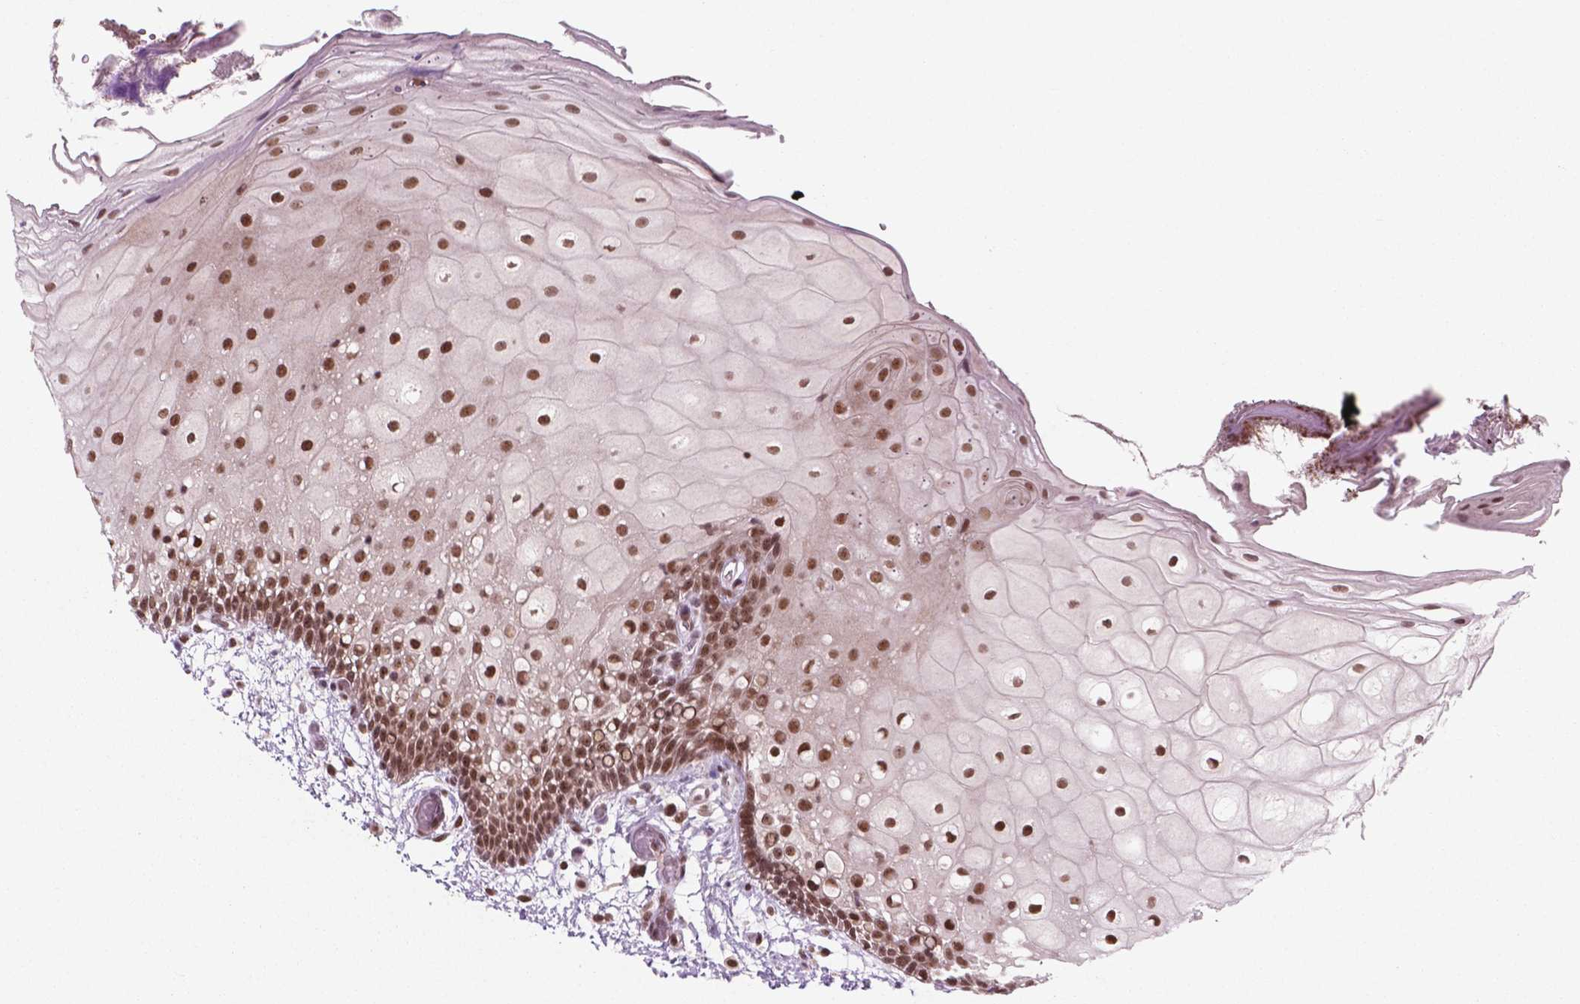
{"staining": {"intensity": "moderate", "quantity": ">75%", "location": "nuclear"}, "tissue": "oral mucosa", "cell_type": "Squamous epithelial cells", "image_type": "normal", "snomed": [{"axis": "morphology", "description": "Normal tissue, NOS"}, {"axis": "morphology", "description": "Squamous cell carcinoma, NOS"}, {"axis": "topography", "description": "Oral tissue"}, {"axis": "topography", "description": "Head-Neck"}], "caption": "Immunohistochemical staining of unremarkable oral mucosa shows >75% levels of moderate nuclear protein staining in approximately >75% of squamous epithelial cells.", "gene": "POLR2E", "patient": {"sex": "male", "age": 69}}